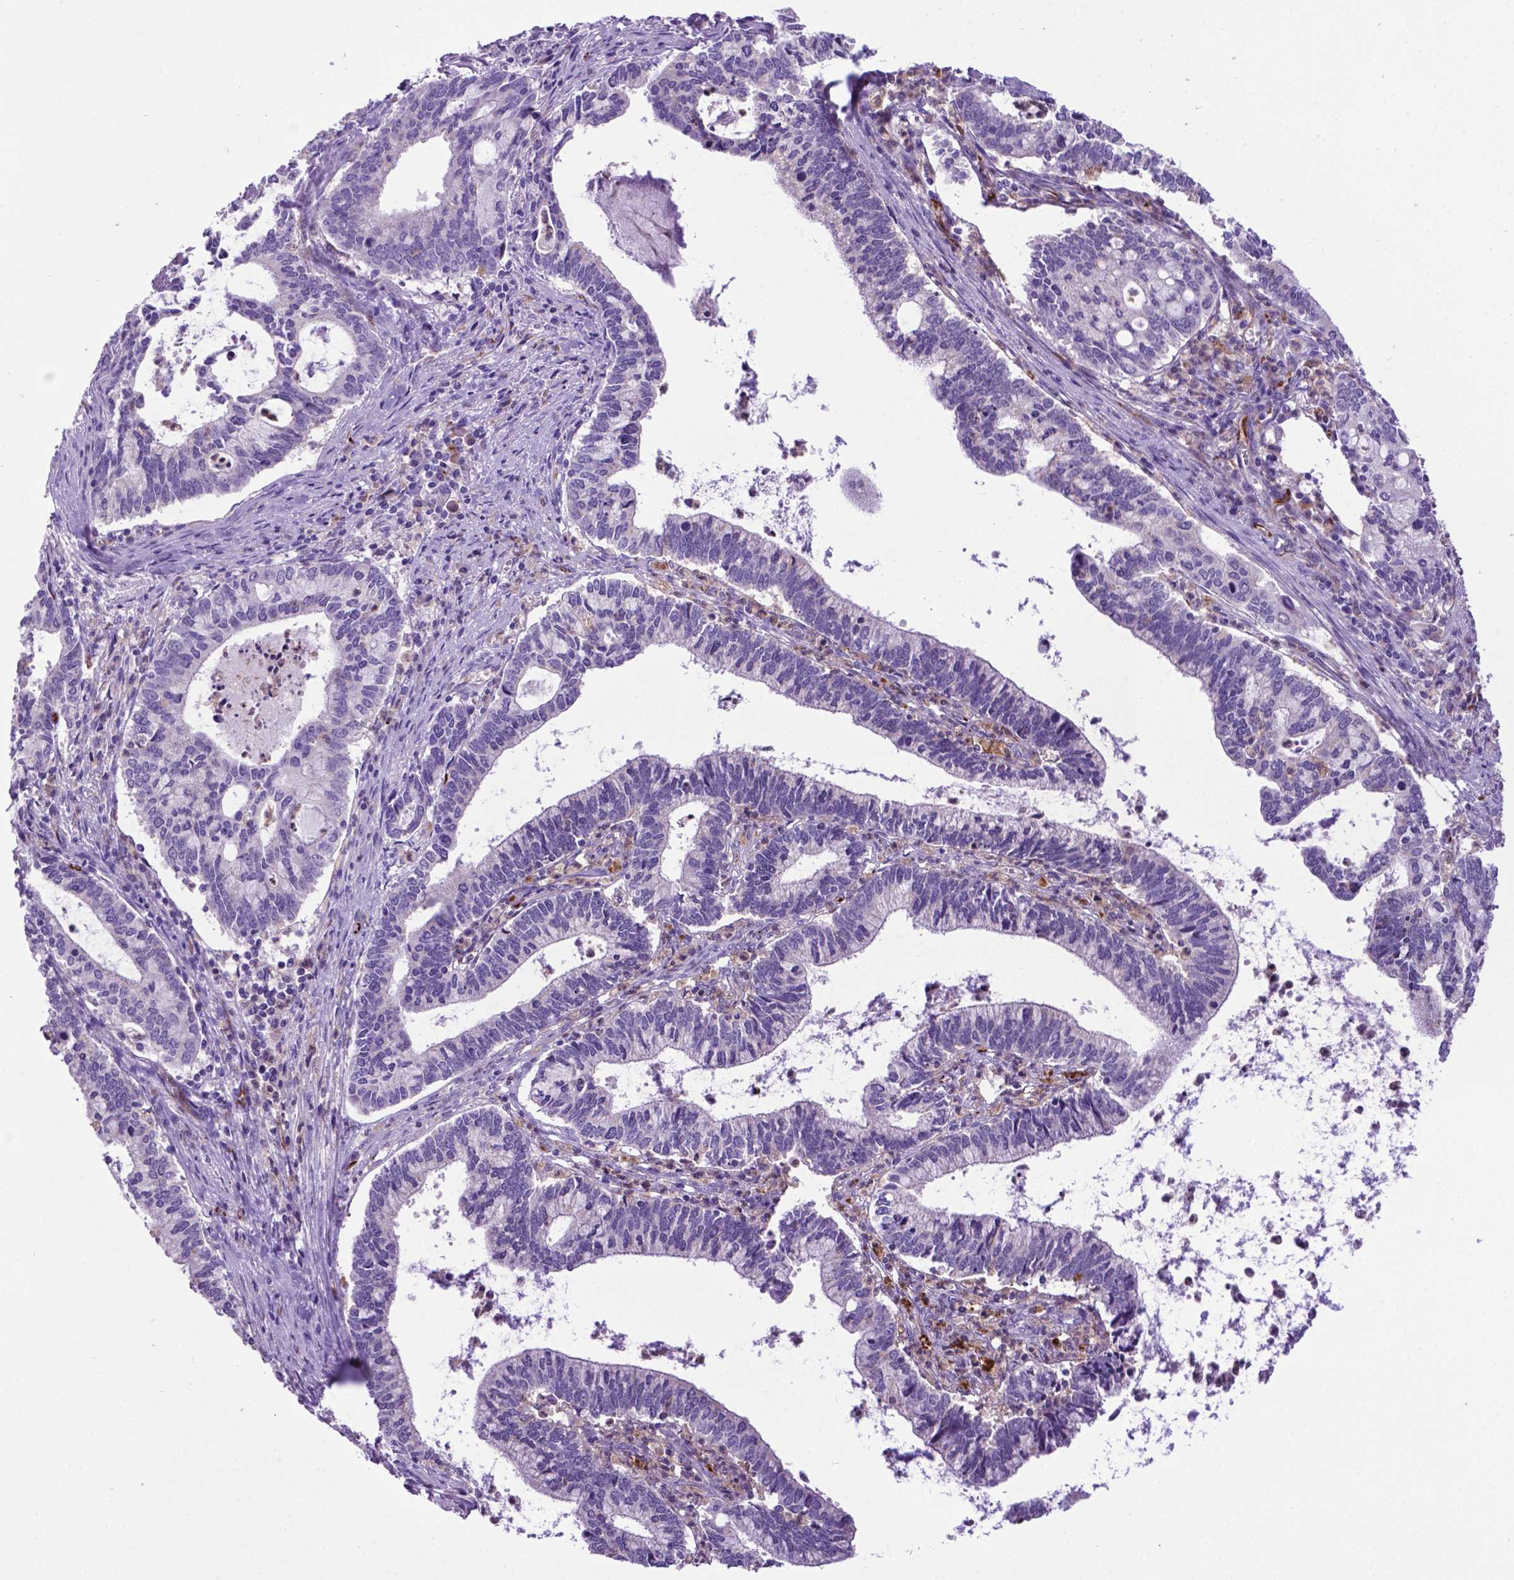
{"staining": {"intensity": "negative", "quantity": "none", "location": "none"}, "tissue": "cervical cancer", "cell_type": "Tumor cells", "image_type": "cancer", "snomed": [{"axis": "morphology", "description": "Adenocarcinoma, NOS"}, {"axis": "topography", "description": "Cervix"}], "caption": "High power microscopy histopathology image of an IHC micrograph of cervical cancer (adenocarcinoma), revealing no significant staining in tumor cells.", "gene": "LZTR1", "patient": {"sex": "female", "age": 42}}